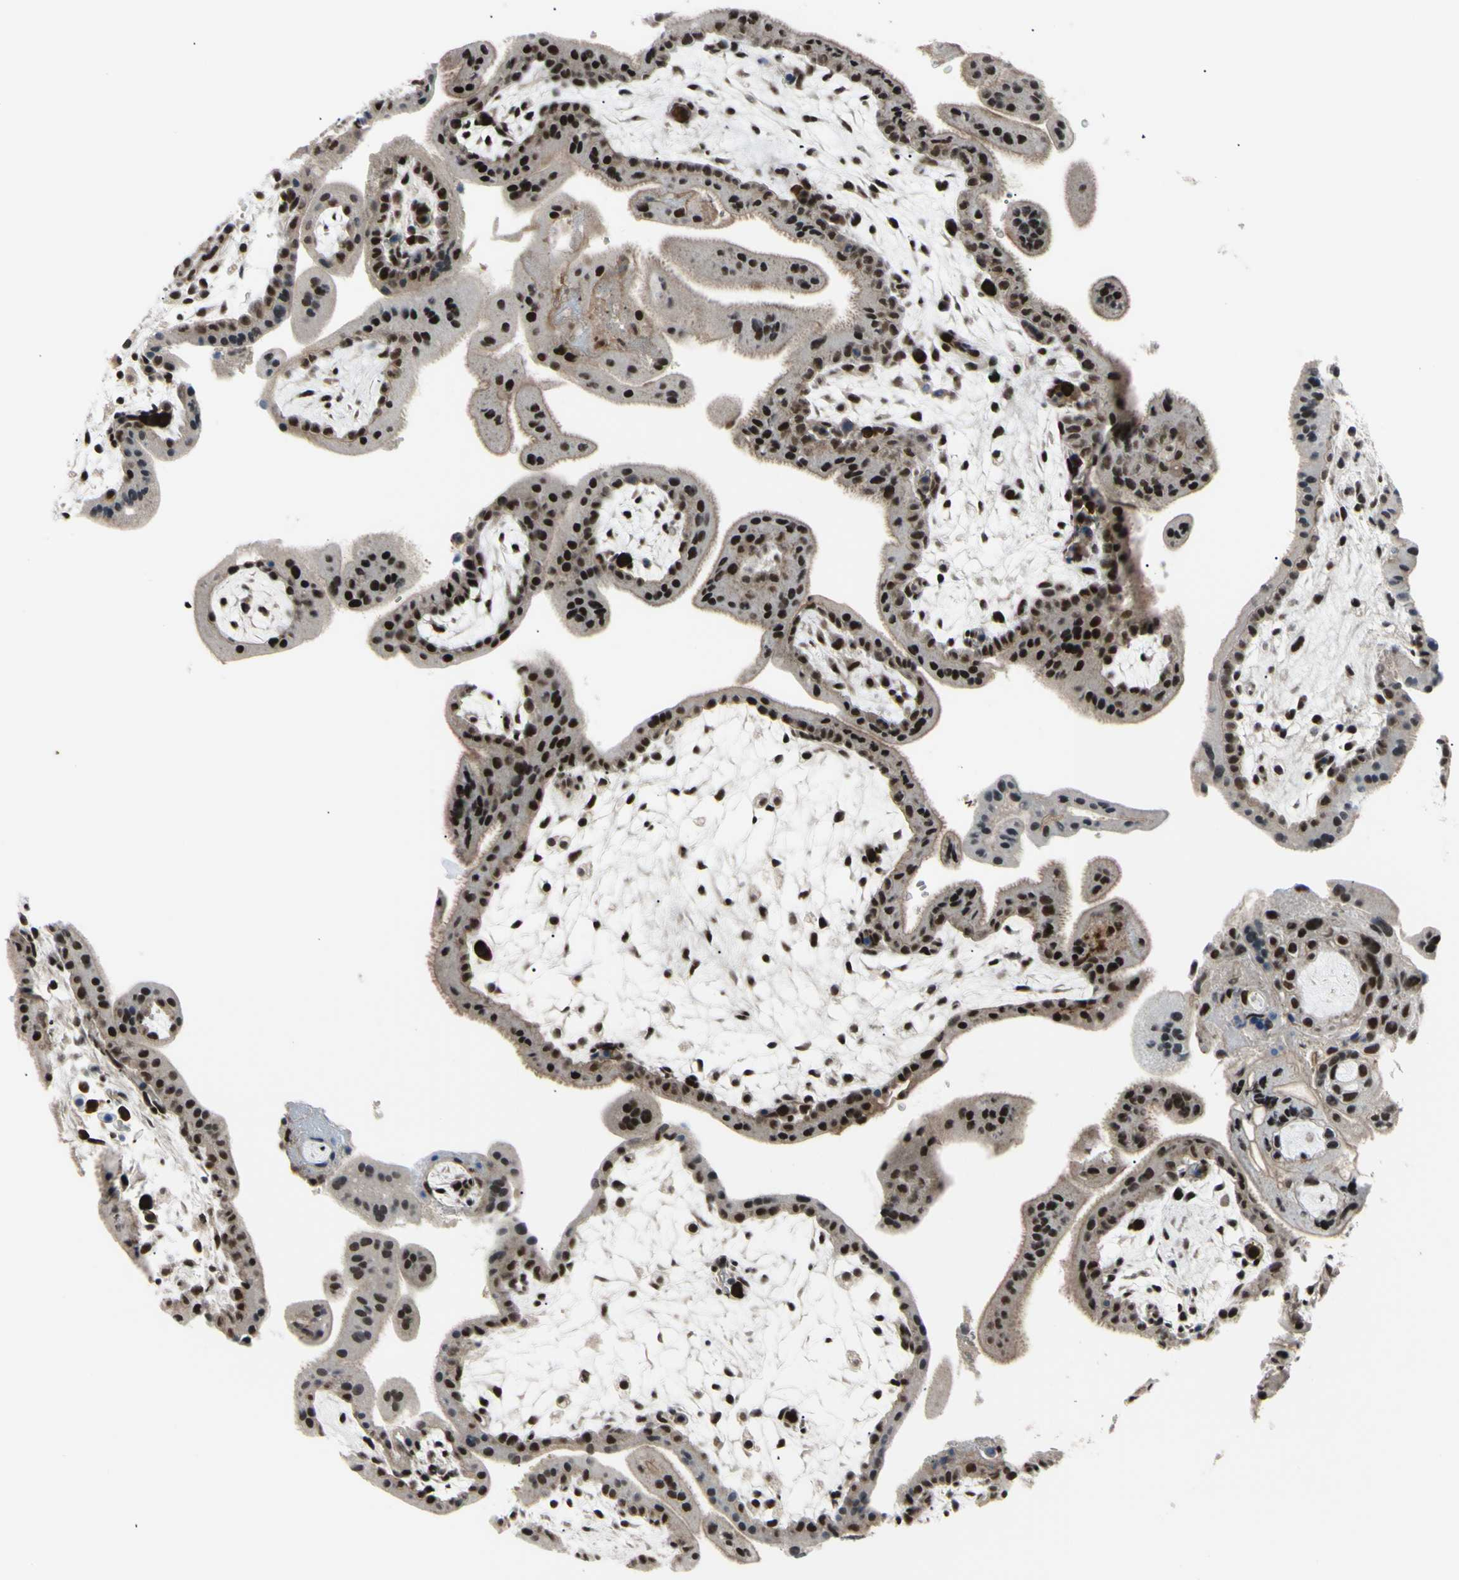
{"staining": {"intensity": "strong", "quantity": ">75%", "location": "nuclear"}, "tissue": "placenta", "cell_type": "Trophoblastic cells", "image_type": "normal", "snomed": [{"axis": "morphology", "description": "Normal tissue, NOS"}, {"axis": "topography", "description": "Placenta"}], "caption": "The immunohistochemical stain highlights strong nuclear expression in trophoblastic cells of benign placenta.", "gene": "THAP12", "patient": {"sex": "female", "age": 35}}